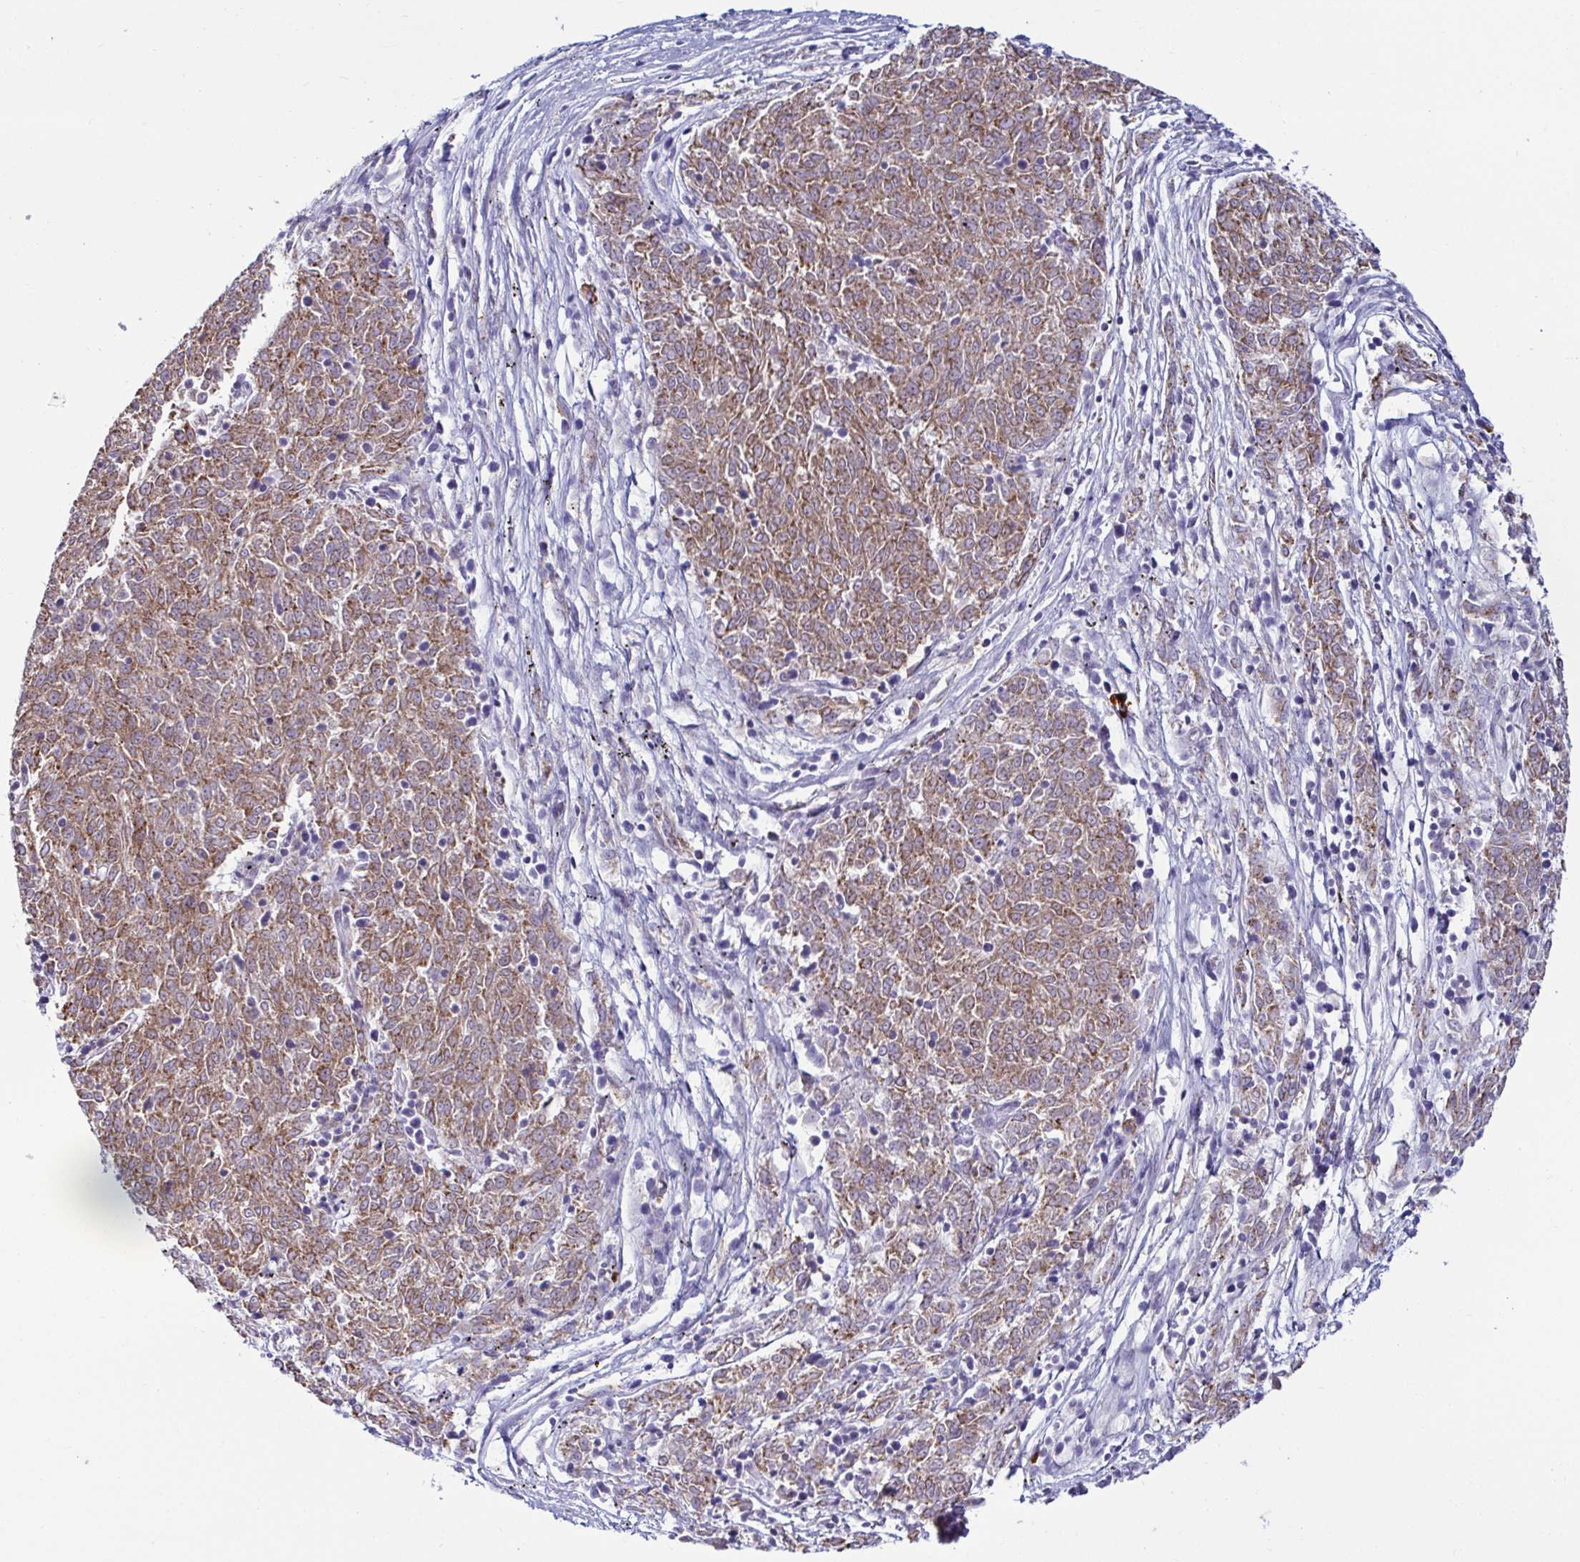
{"staining": {"intensity": "moderate", "quantity": ">75%", "location": "cytoplasmic/membranous"}, "tissue": "melanoma", "cell_type": "Tumor cells", "image_type": "cancer", "snomed": [{"axis": "morphology", "description": "Malignant melanoma, NOS"}, {"axis": "topography", "description": "Skin"}], "caption": "This is an image of IHC staining of melanoma, which shows moderate expression in the cytoplasmic/membranous of tumor cells.", "gene": "TFPI2", "patient": {"sex": "female", "age": 72}}